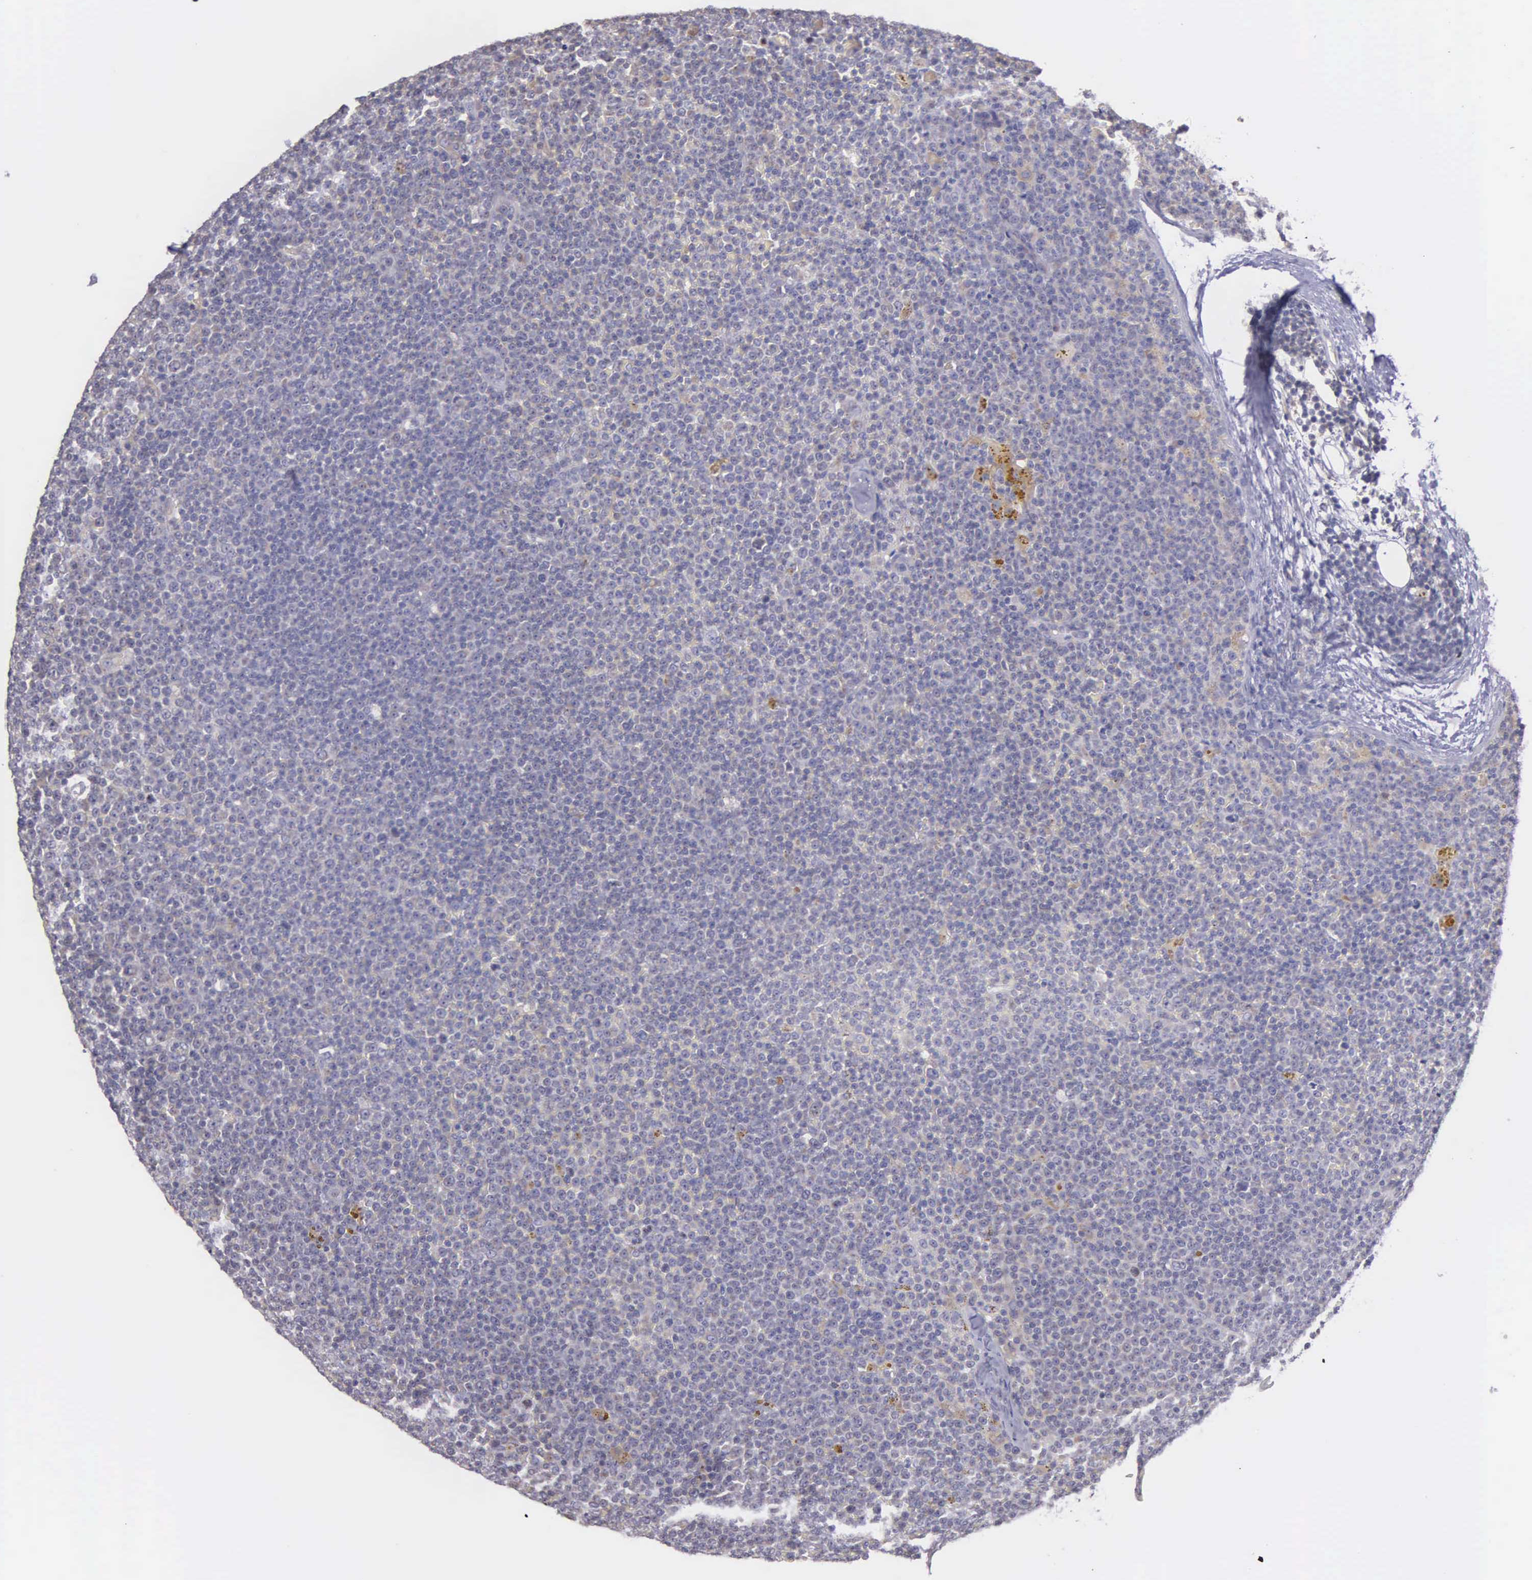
{"staining": {"intensity": "negative", "quantity": "none", "location": "none"}, "tissue": "lymphoma", "cell_type": "Tumor cells", "image_type": "cancer", "snomed": [{"axis": "morphology", "description": "Malignant lymphoma, non-Hodgkin's type, Low grade"}, {"axis": "topography", "description": "Lymph node"}], "caption": "An IHC photomicrograph of low-grade malignant lymphoma, non-Hodgkin's type is shown. There is no staining in tumor cells of low-grade malignant lymphoma, non-Hodgkin's type.", "gene": "MIA2", "patient": {"sex": "male", "age": 50}}